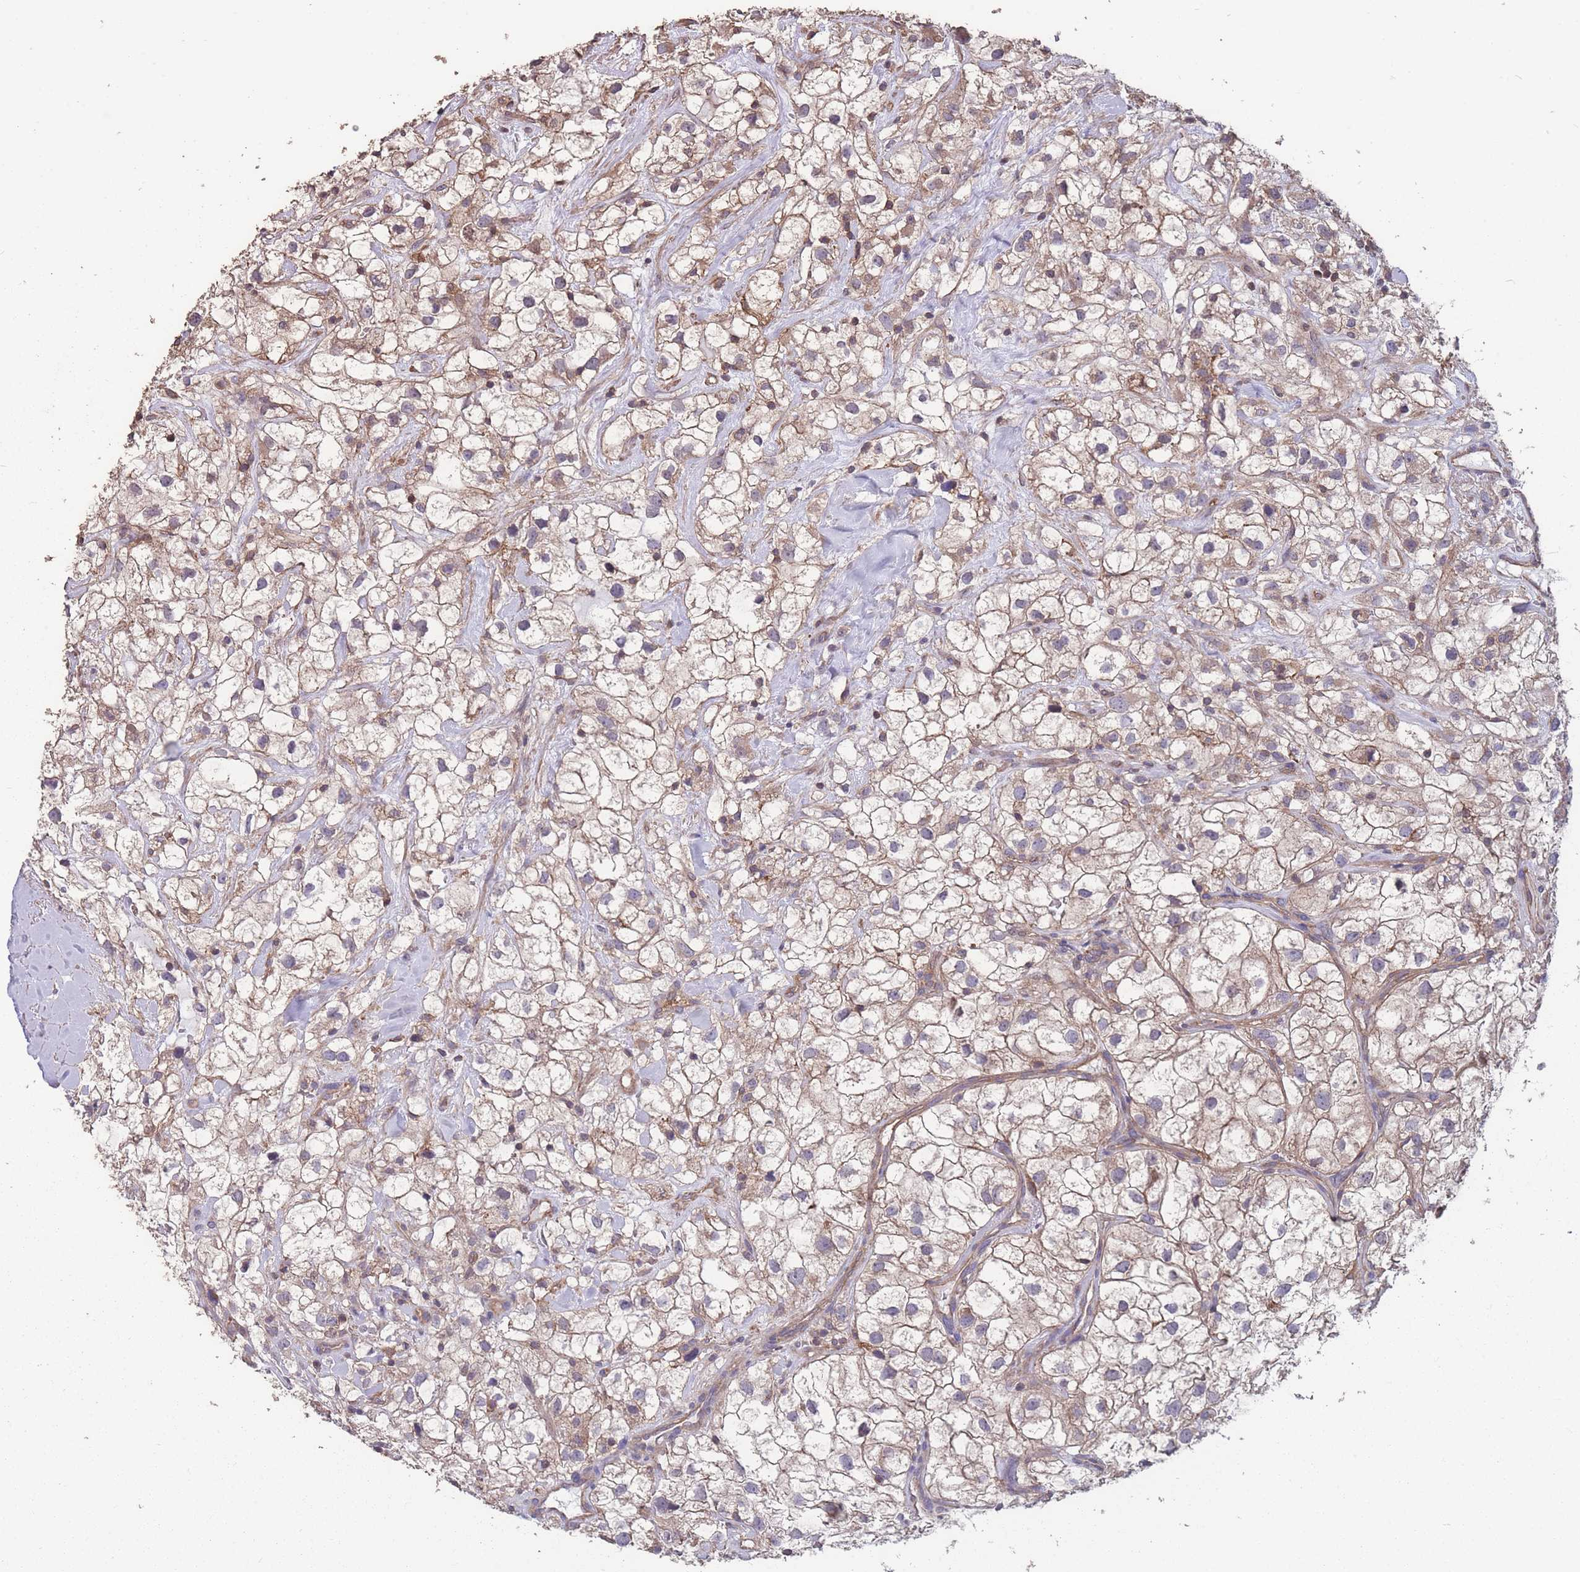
{"staining": {"intensity": "moderate", "quantity": ">75%", "location": "cytoplasmic/membranous"}, "tissue": "renal cancer", "cell_type": "Tumor cells", "image_type": "cancer", "snomed": [{"axis": "morphology", "description": "Adenocarcinoma, NOS"}, {"axis": "topography", "description": "Kidney"}], "caption": "Immunohistochemical staining of renal cancer (adenocarcinoma) reveals moderate cytoplasmic/membranous protein positivity in approximately >75% of tumor cells. (Stains: DAB in brown, nuclei in blue, Microscopy: brightfield microscopy at high magnification).", "gene": "NUDT21", "patient": {"sex": "male", "age": 59}}